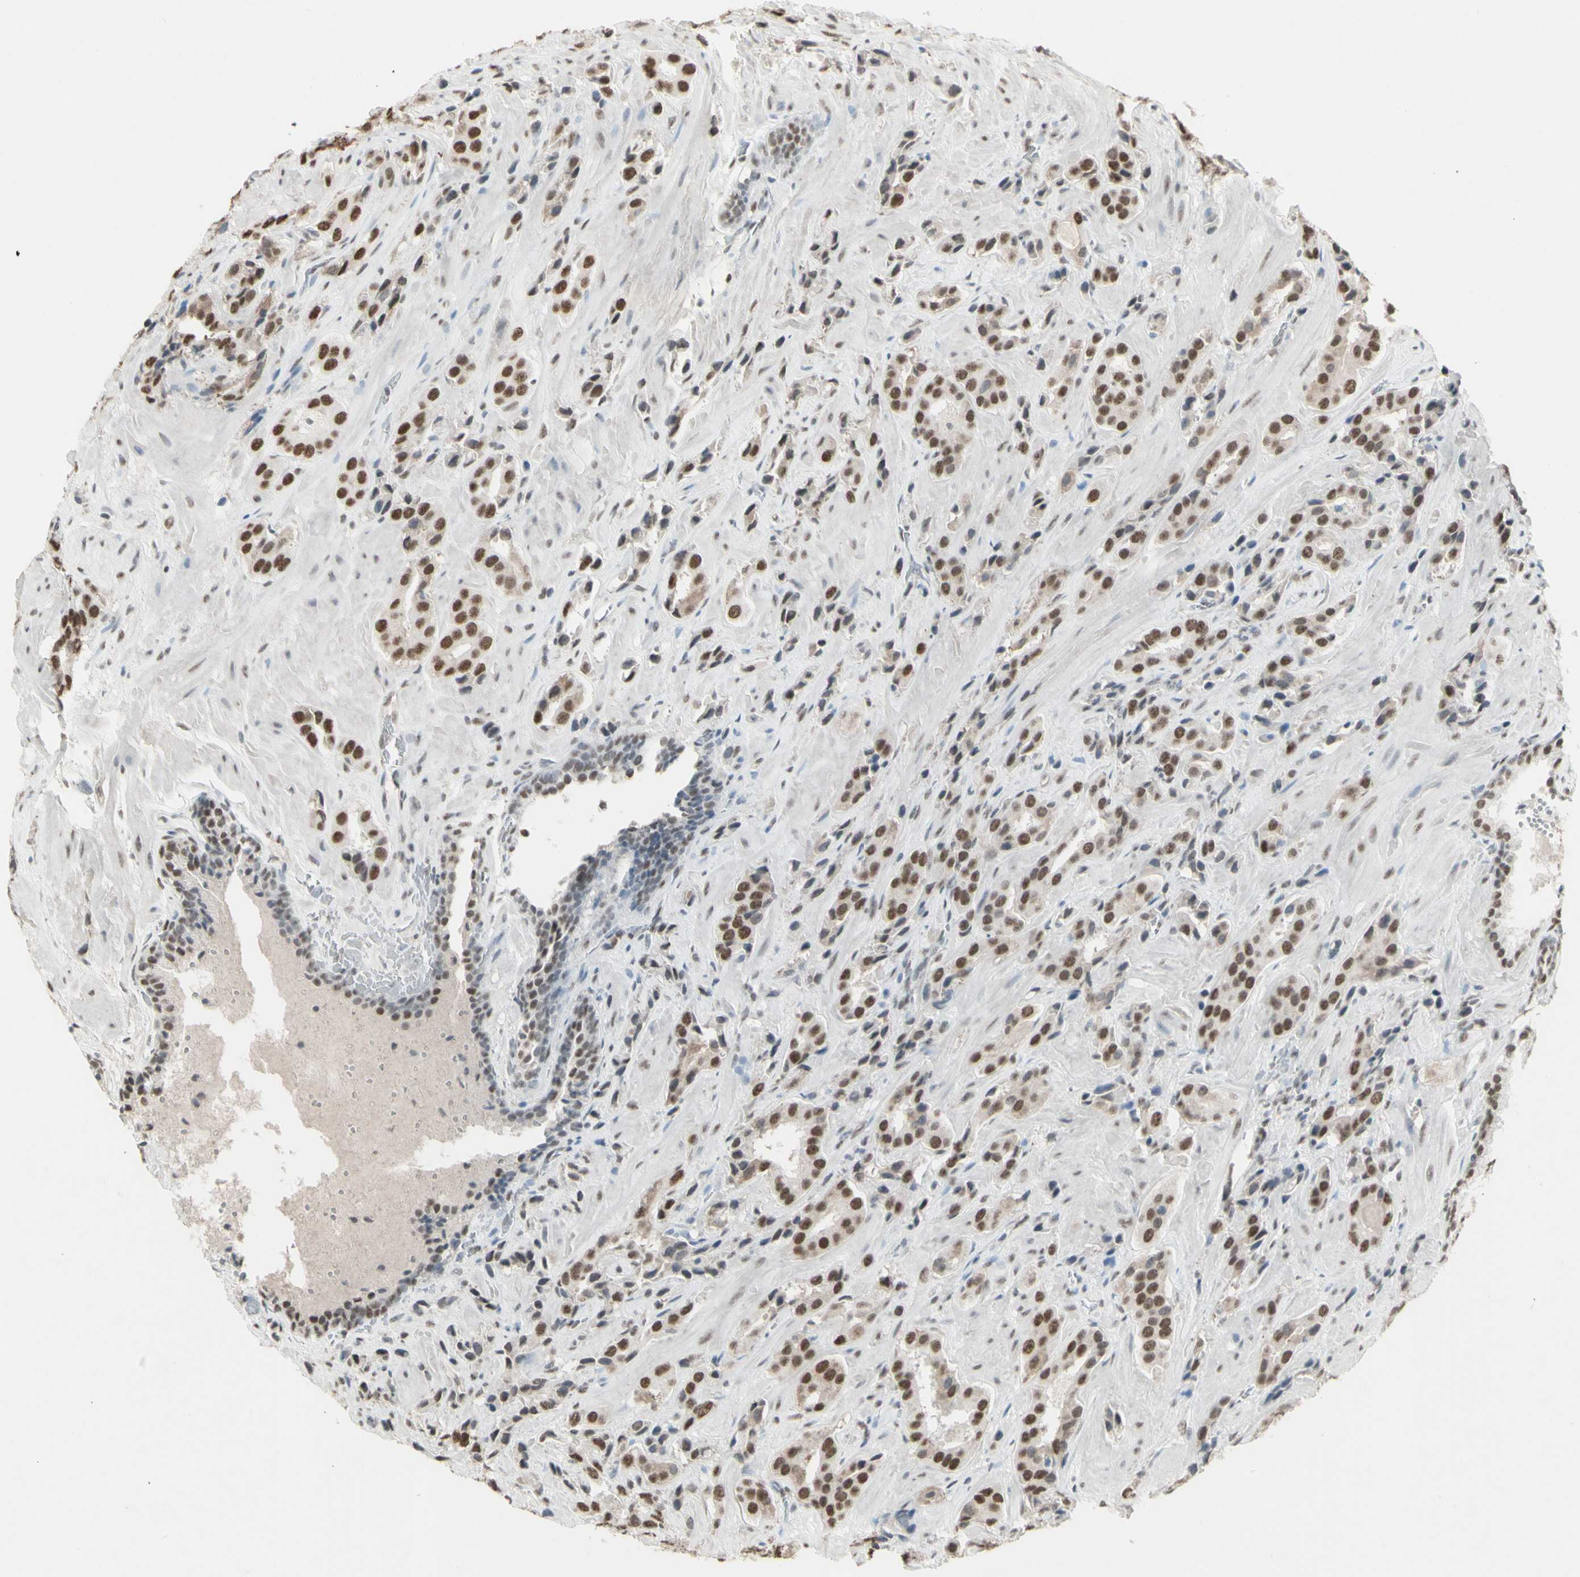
{"staining": {"intensity": "strong", "quantity": ">75%", "location": "nuclear"}, "tissue": "prostate cancer", "cell_type": "Tumor cells", "image_type": "cancer", "snomed": [{"axis": "morphology", "description": "Adenocarcinoma, High grade"}, {"axis": "topography", "description": "Prostate"}], "caption": "Prostate cancer stained for a protein shows strong nuclear positivity in tumor cells. (DAB (3,3'-diaminobenzidine) IHC with brightfield microscopy, high magnification).", "gene": "TRIM28", "patient": {"sex": "male", "age": 64}}